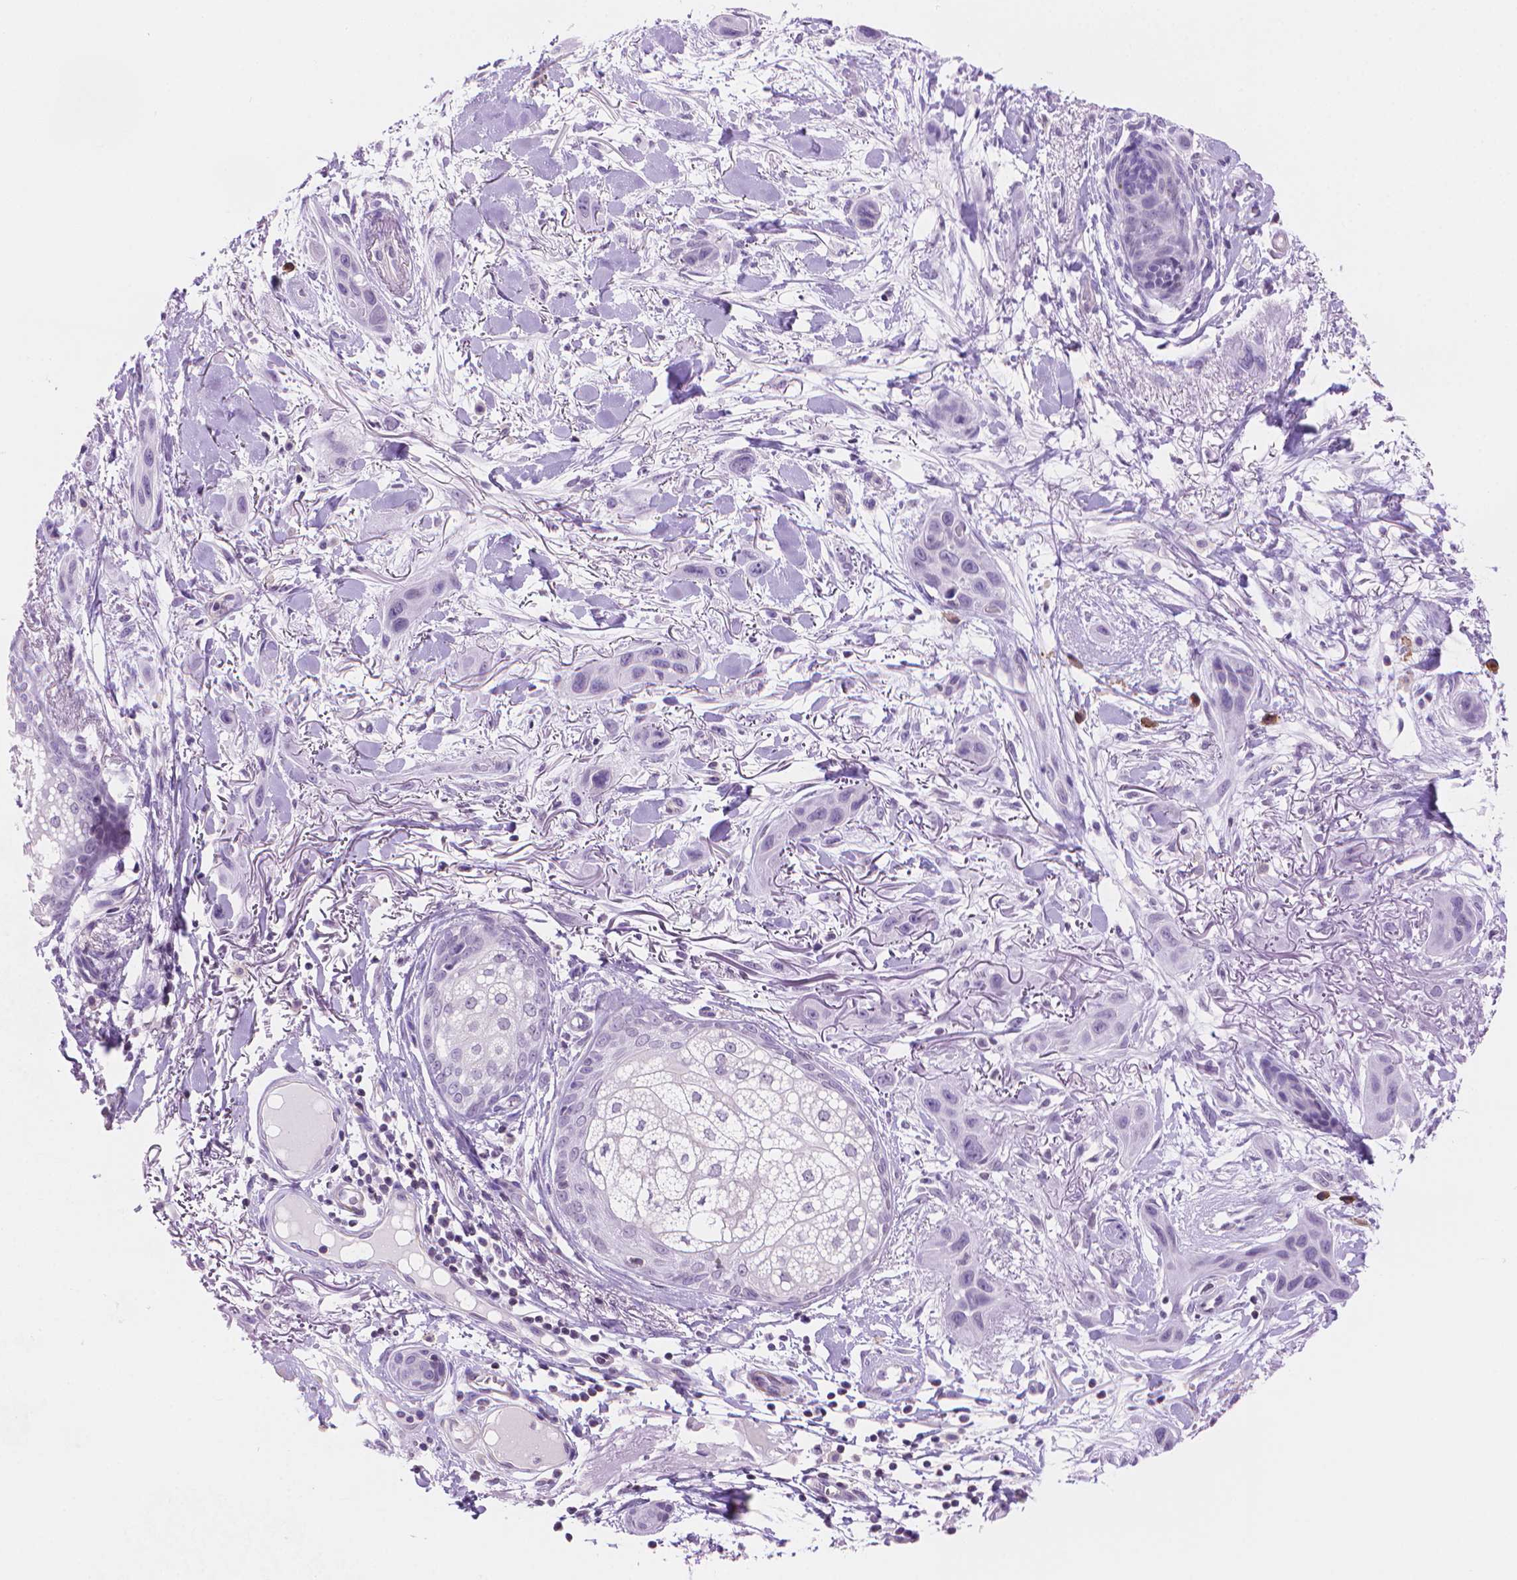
{"staining": {"intensity": "negative", "quantity": "none", "location": "none"}, "tissue": "skin cancer", "cell_type": "Tumor cells", "image_type": "cancer", "snomed": [{"axis": "morphology", "description": "Squamous cell carcinoma, NOS"}, {"axis": "topography", "description": "Skin"}], "caption": "A high-resolution micrograph shows IHC staining of squamous cell carcinoma (skin), which shows no significant expression in tumor cells.", "gene": "TMEM184A", "patient": {"sex": "male", "age": 79}}